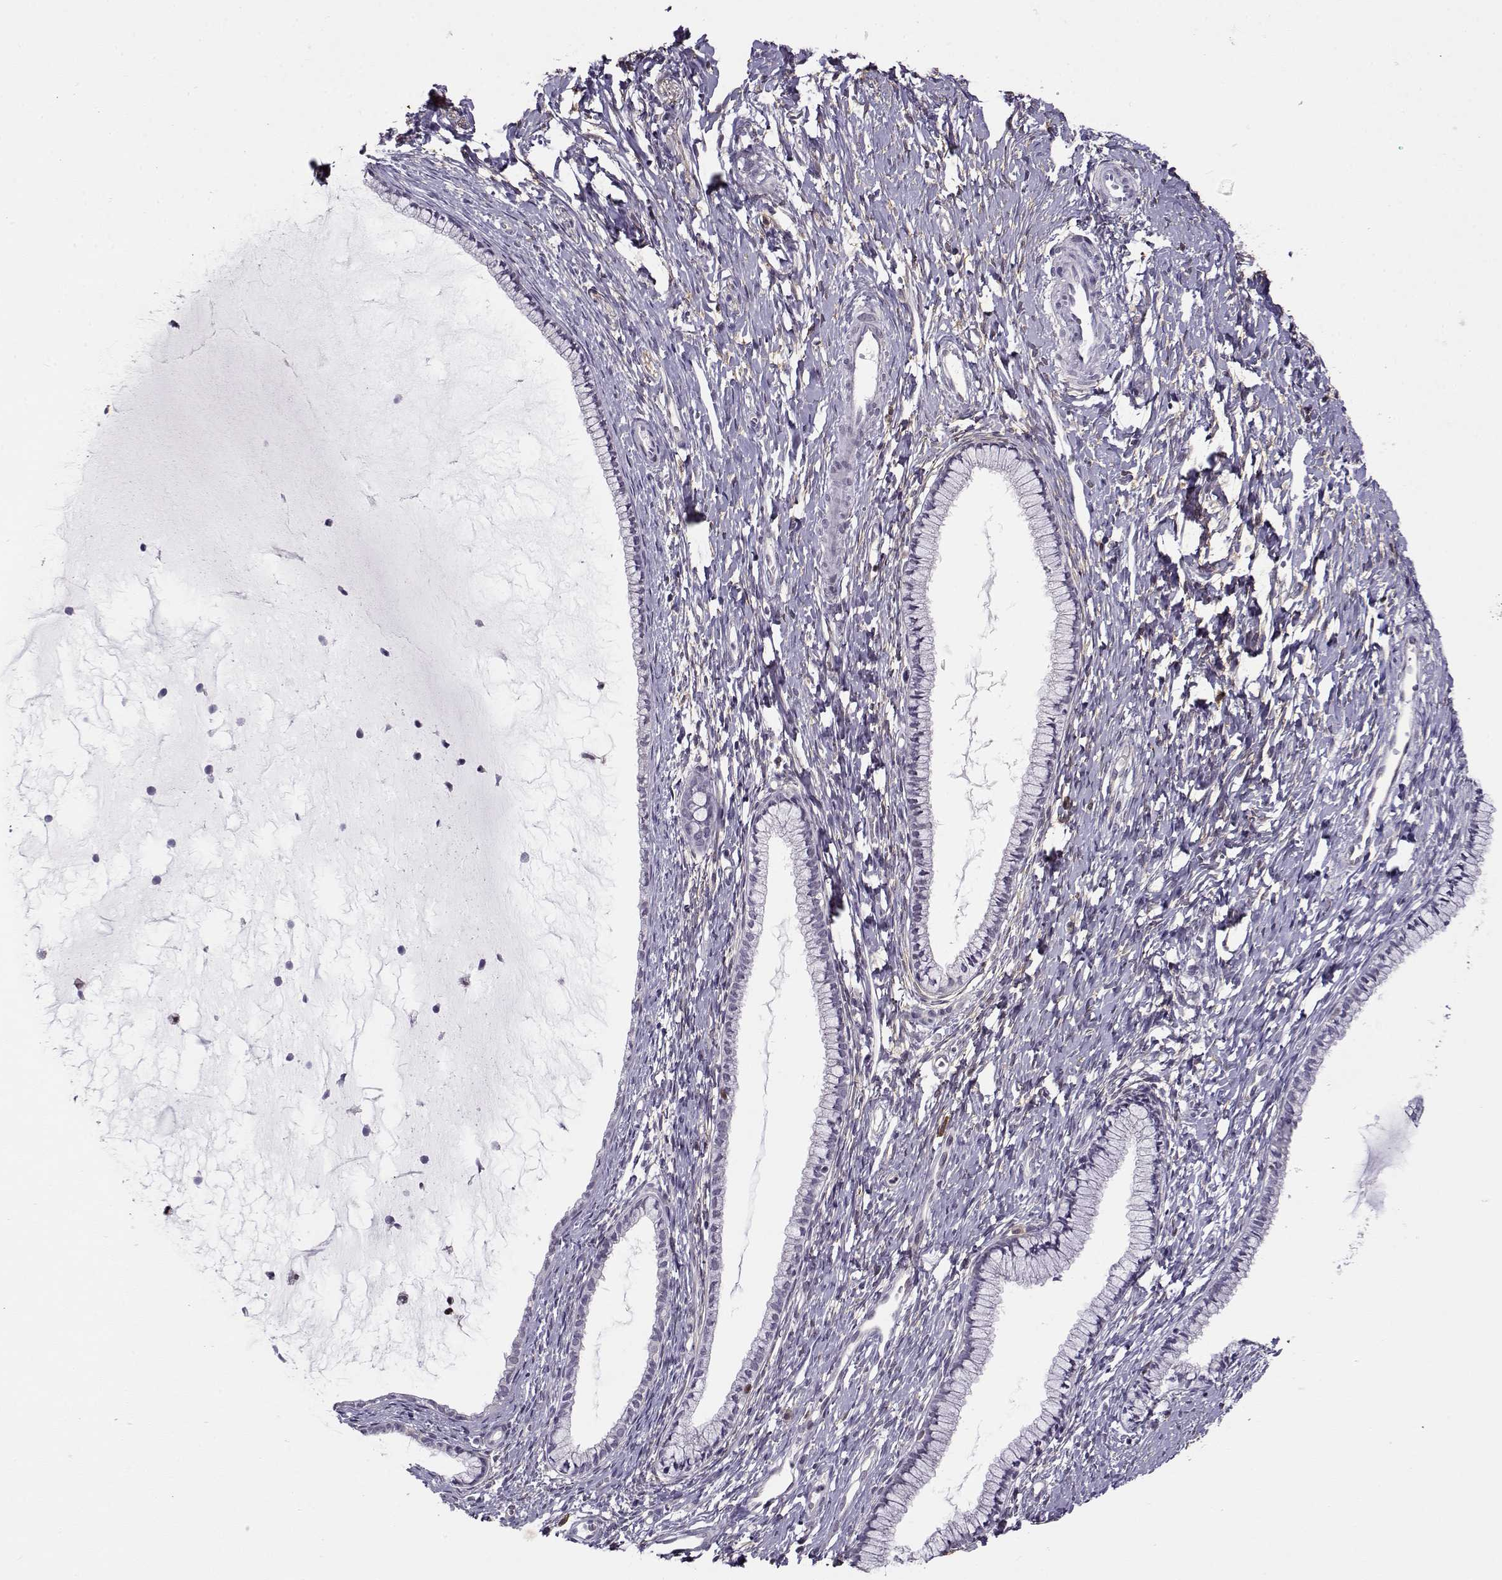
{"staining": {"intensity": "negative", "quantity": "none", "location": "none"}, "tissue": "cervix", "cell_type": "Glandular cells", "image_type": "normal", "snomed": [{"axis": "morphology", "description": "Normal tissue, NOS"}, {"axis": "topography", "description": "Cervix"}], "caption": "High magnification brightfield microscopy of normal cervix stained with DAB (3,3'-diaminobenzidine) (brown) and counterstained with hematoxylin (blue): glandular cells show no significant staining. (Stains: DAB (3,3'-diaminobenzidine) IHC with hematoxylin counter stain, Microscopy: brightfield microscopy at high magnification).", "gene": "BACH1", "patient": {"sex": "female", "age": 40}}